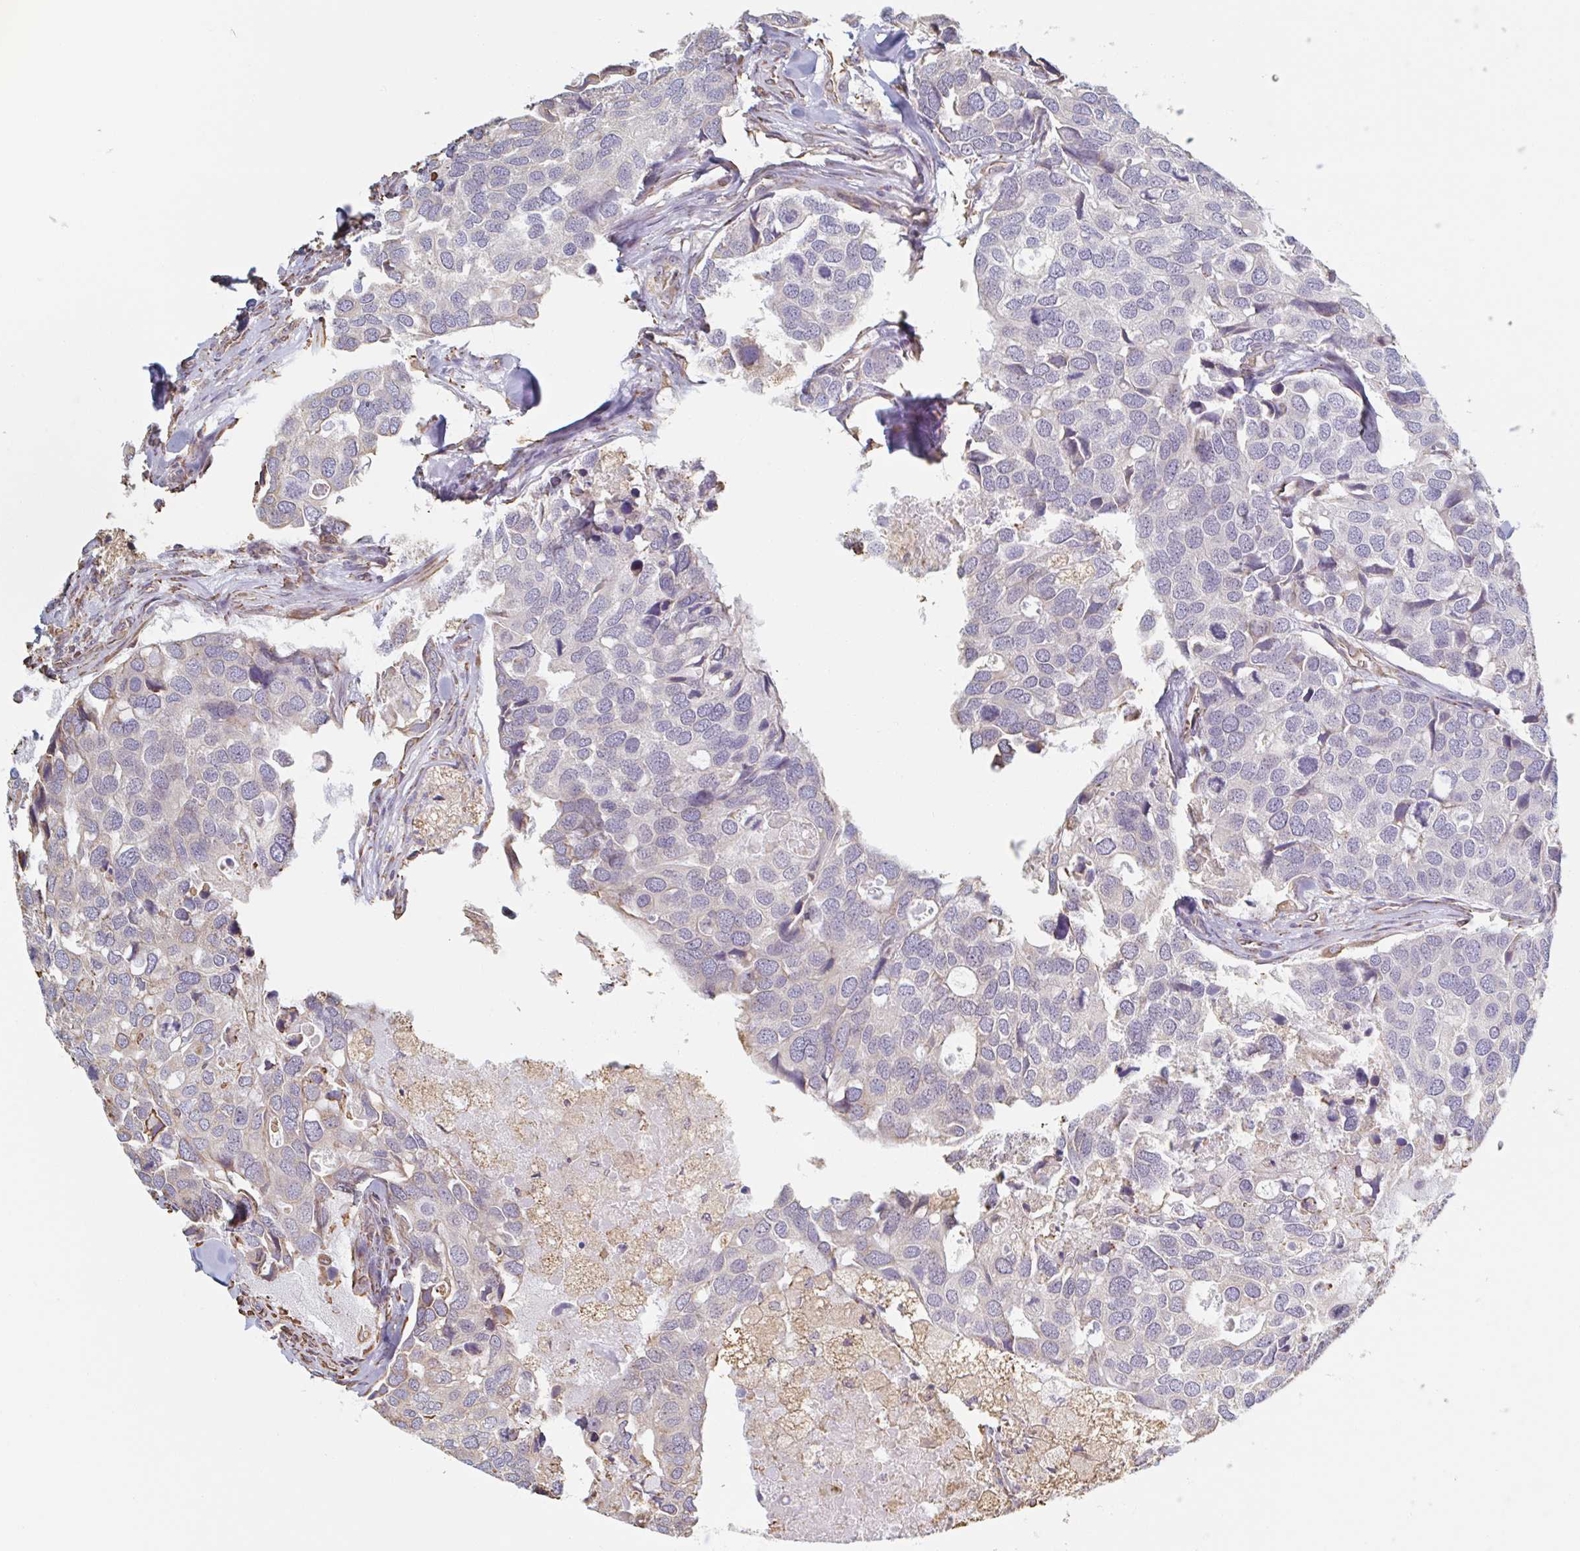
{"staining": {"intensity": "negative", "quantity": "none", "location": "none"}, "tissue": "breast cancer", "cell_type": "Tumor cells", "image_type": "cancer", "snomed": [{"axis": "morphology", "description": "Duct carcinoma"}, {"axis": "topography", "description": "Breast"}], "caption": "A micrograph of human breast cancer (invasive ductal carcinoma) is negative for staining in tumor cells.", "gene": "RAB5IF", "patient": {"sex": "female", "age": 83}}